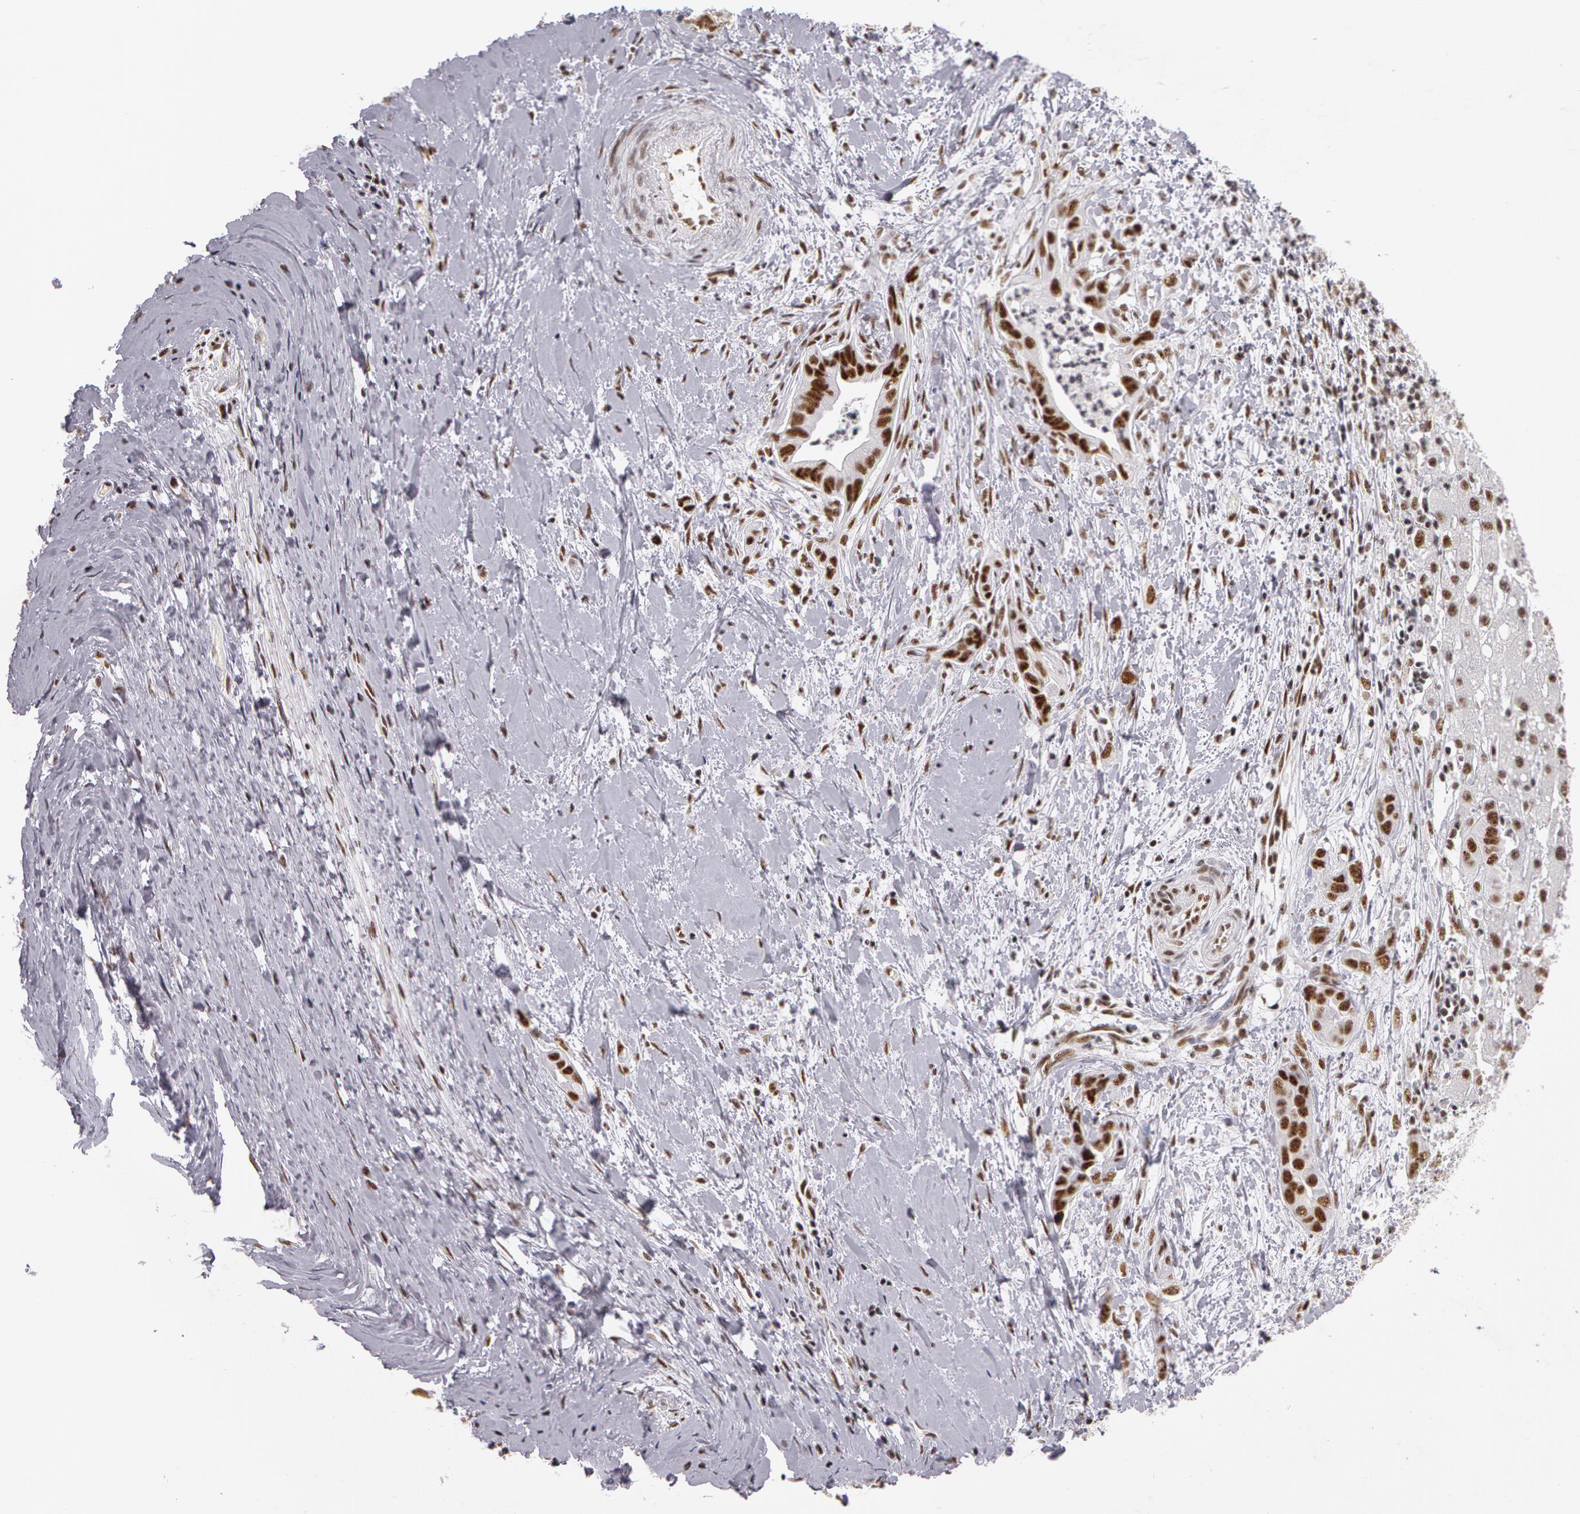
{"staining": {"intensity": "moderate", "quantity": ">75%", "location": "nuclear"}, "tissue": "liver cancer", "cell_type": "Tumor cells", "image_type": "cancer", "snomed": [{"axis": "morphology", "description": "Cholangiocarcinoma"}, {"axis": "topography", "description": "Liver"}], "caption": "Liver cholangiocarcinoma tissue reveals moderate nuclear expression in approximately >75% of tumor cells Using DAB (3,3'-diaminobenzidine) (brown) and hematoxylin (blue) stains, captured at high magnification using brightfield microscopy.", "gene": "PNN", "patient": {"sex": "female", "age": 65}}